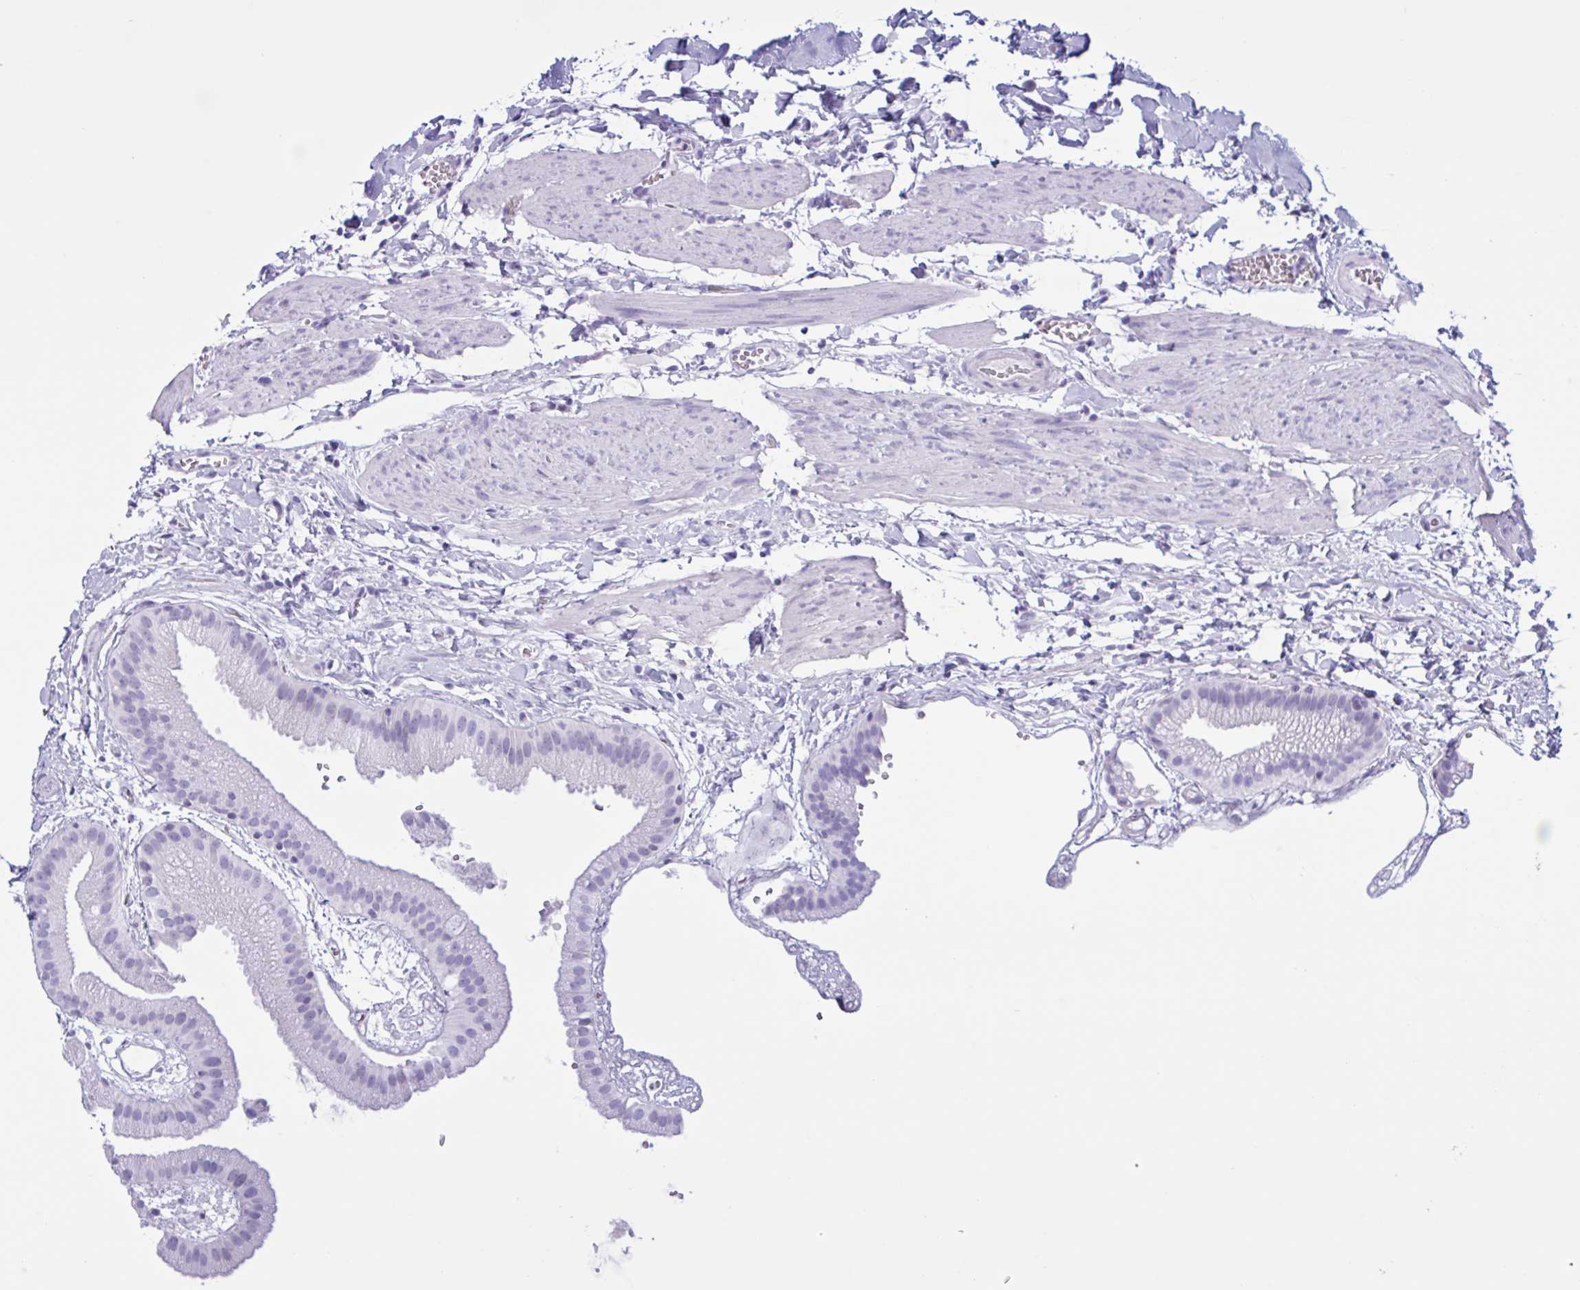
{"staining": {"intensity": "negative", "quantity": "none", "location": "none"}, "tissue": "gallbladder", "cell_type": "Glandular cells", "image_type": "normal", "snomed": [{"axis": "morphology", "description": "Normal tissue, NOS"}, {"axis": "topography", "description": "Gallbladder"}], "caption": "Immunohistochemical staining of unremarkable human gallbladder reveals no significant expression in glandular cells. (DAB (3,3'-diaminobenzidine) immunohistochemistry (IHC) visualized using brightfield microscopy, high magnification).", "gene": "MRGPRG", "patient": {"sex": "female", "age": 63}}